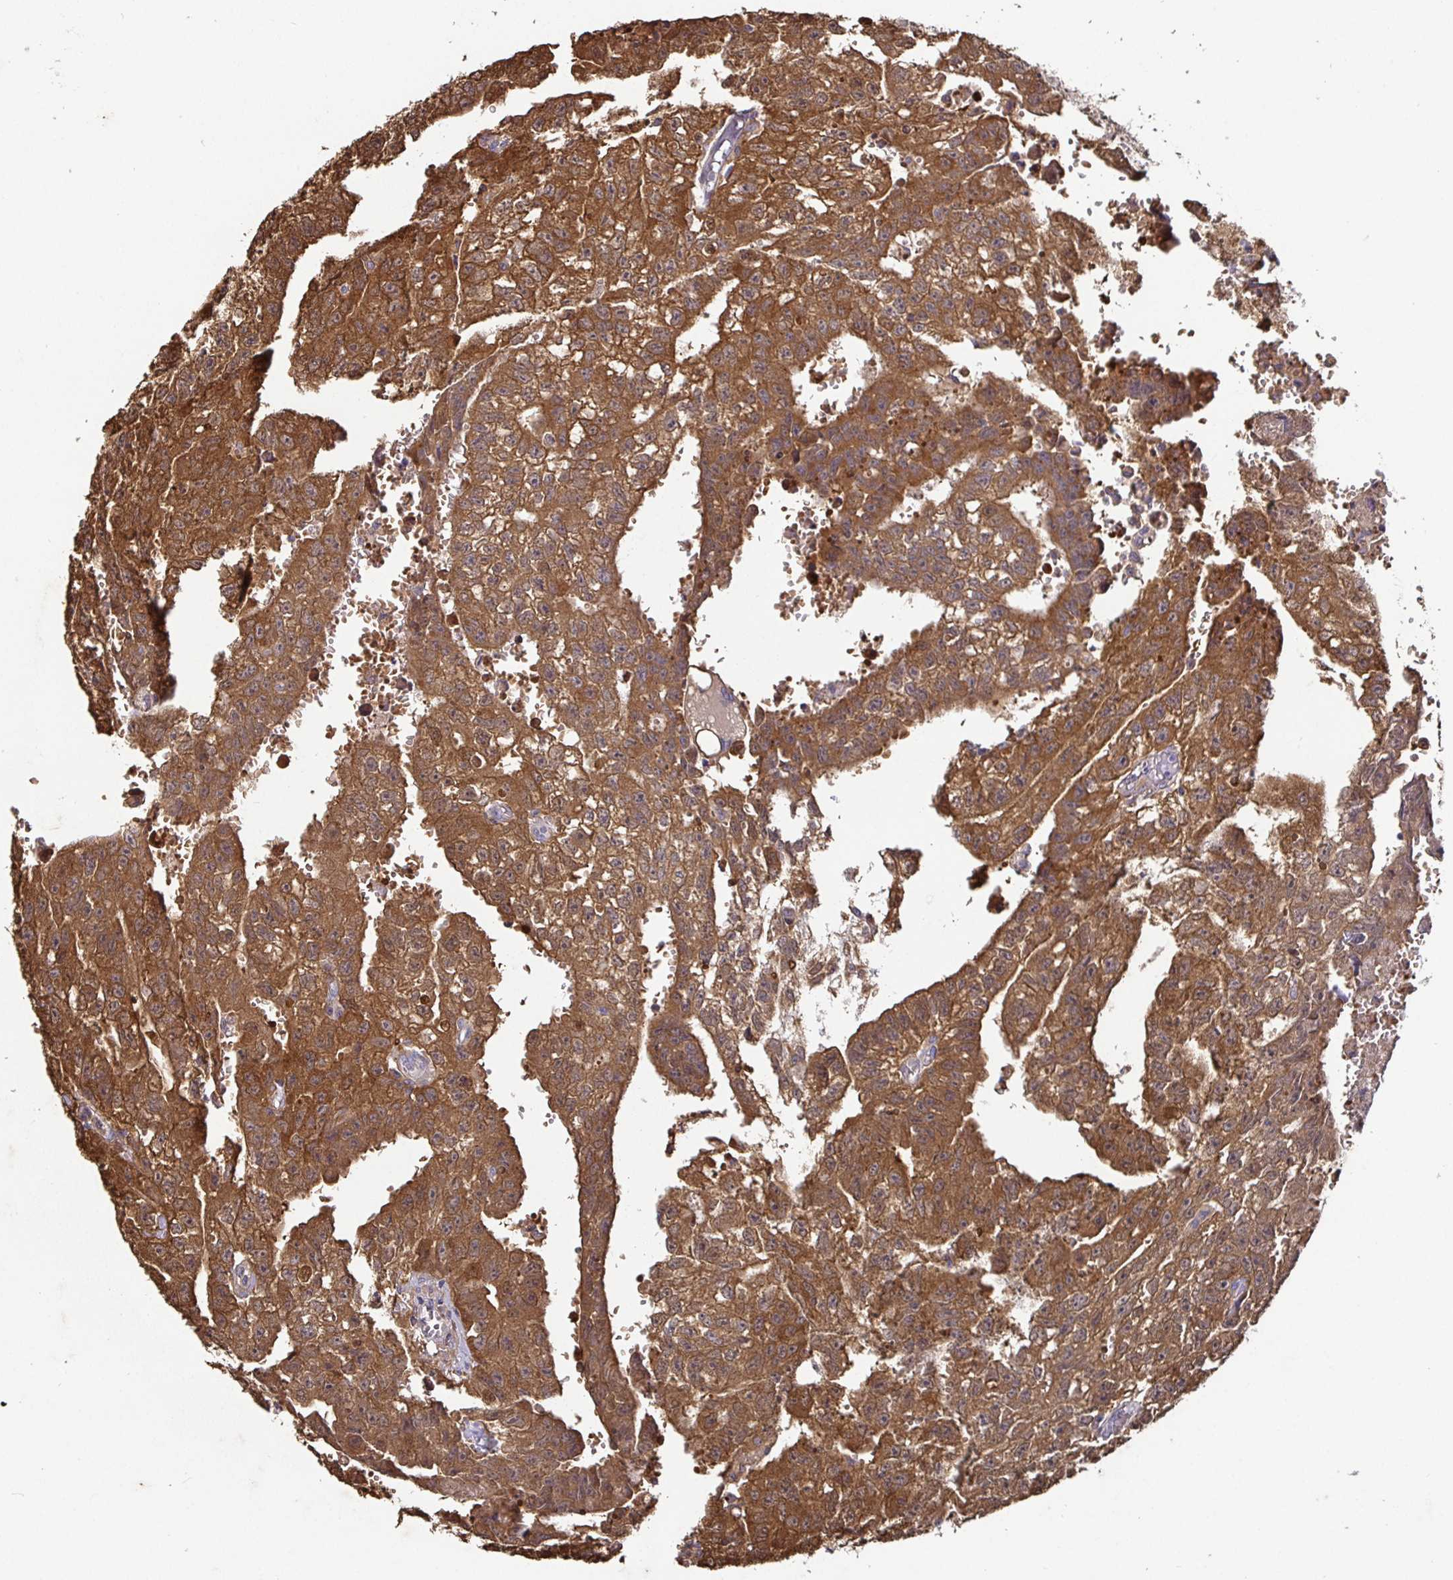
{"staining": {"intensity": "strong", "quantity": ">75%", "location": "cytoplasmic/membranous"}, "tissue": "testis cancer", "cell_type": "Tumor cells", "image_type": "cancer", "snomed": [{"axis": "morphology", "description": "Carcinoma, Embryonal, NOS"}, {"axis": "morphology", "description": "Teratoma, malignant, NOS"}, {"axis": "topography", "description": "Testis"}], "caption": "Protein analysis of testis cancer (malignant teratoma) tissue exhibits strong cytoplasmic/membranous positivity in about >75% of tumor cells.", "gene": "SHISA4", "patient": {"sex": "male", "age": 24}}